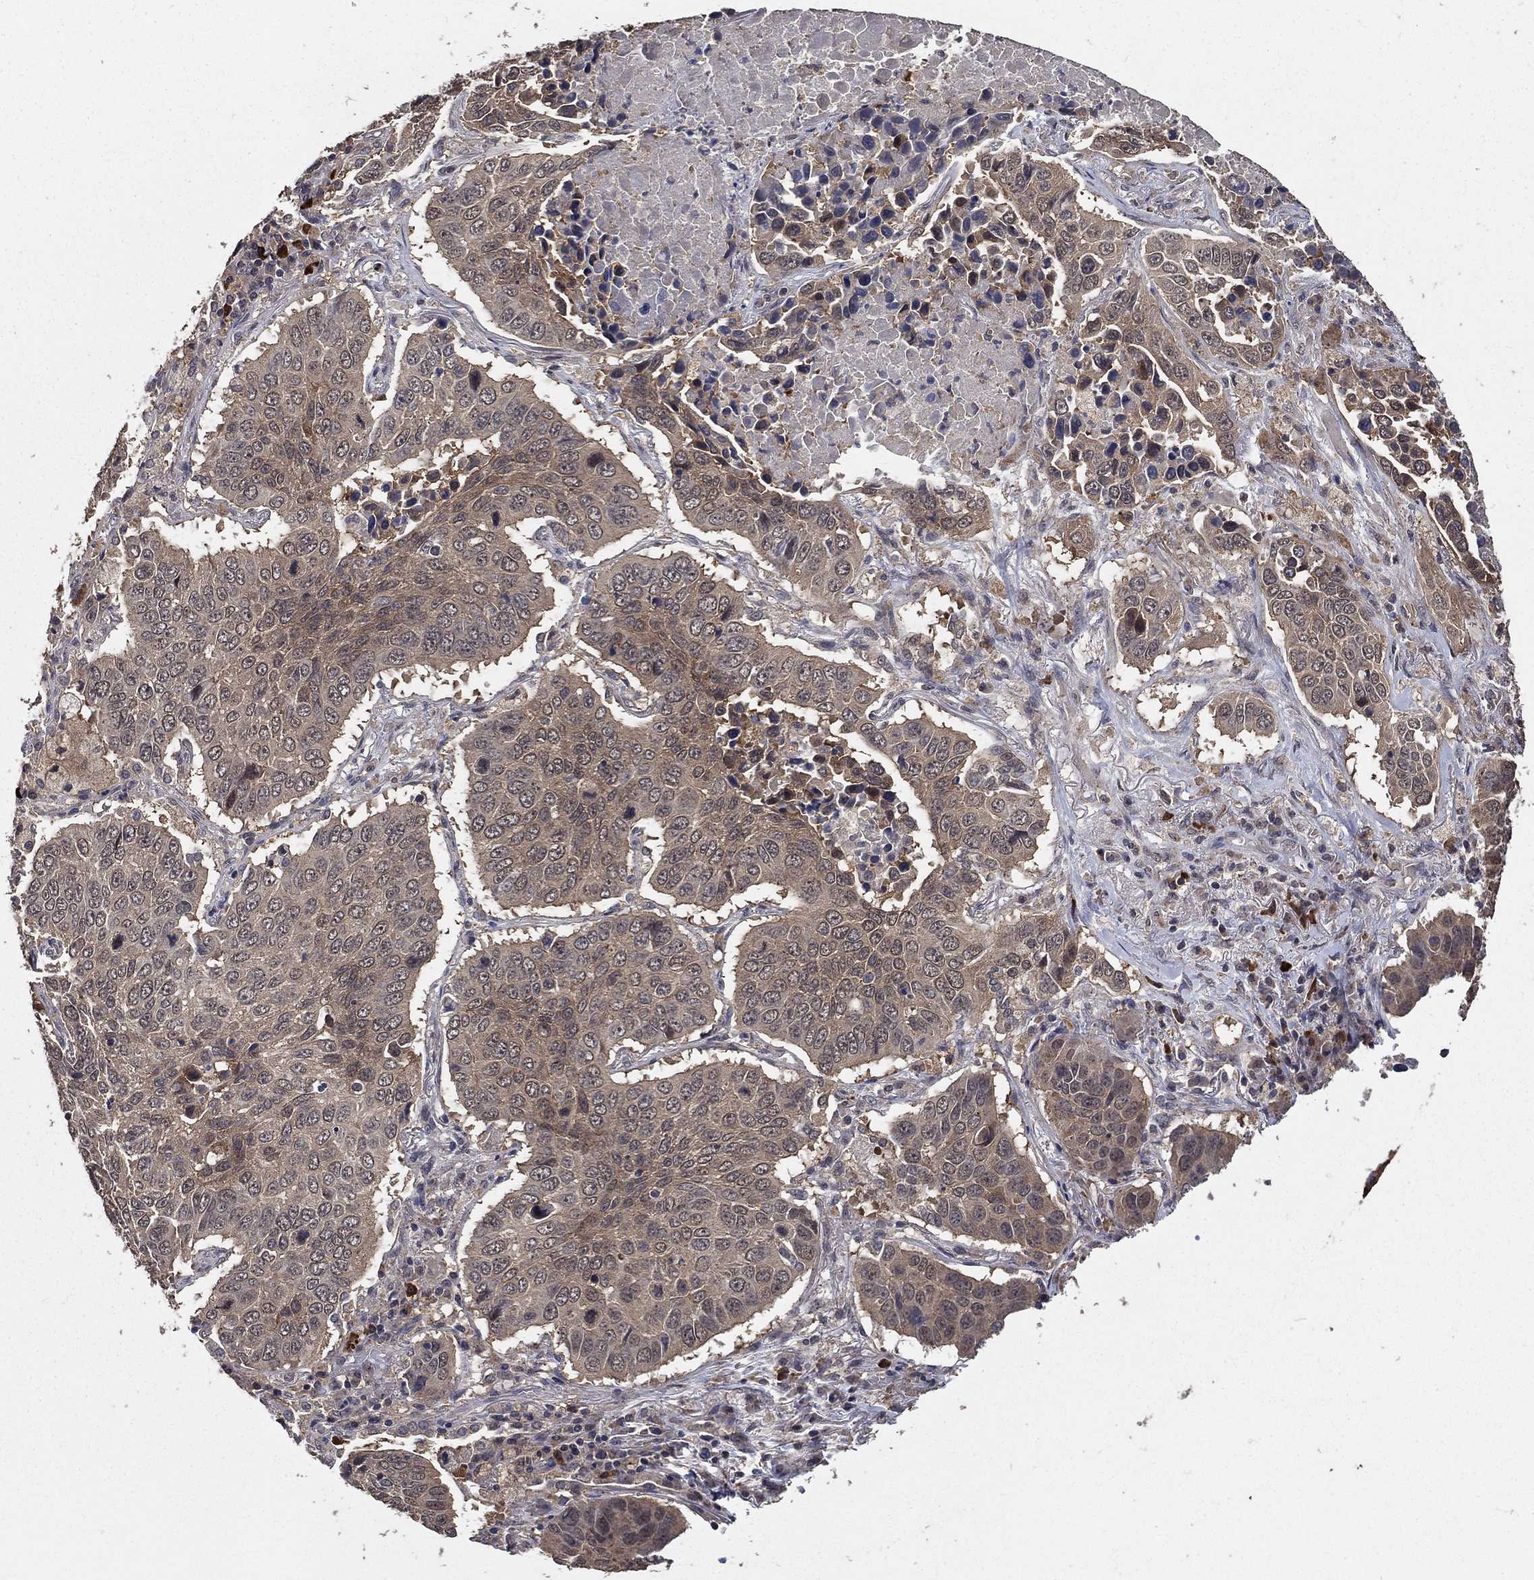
{"staining": {"intensity": "weak", "quantity": "25%-75%", "location": "cytoplasmic/membranous"}, "tissue": "lung cancer", "cell_type": "Tumor cells", "image_type": "cancer", "snomed": [{"axis": "morphology", "description": "Normal tissue, NOS"}, {"axis": "morphology", "description": "Squamous cell carcinoma, NOS"}, {"axis": "topography", "description": "Bronchus"}, {"axis": "topography", "description": "Lung"}], "caption": "Squamous cell carcinoma (lung) tissue displays weak cytoplasmic/membranous expression in about 25%-75% of tumor cells, visualized by immunohistochemistry.", "gene": "PCNT", "patient": {"sex": "male", "age": 64}}